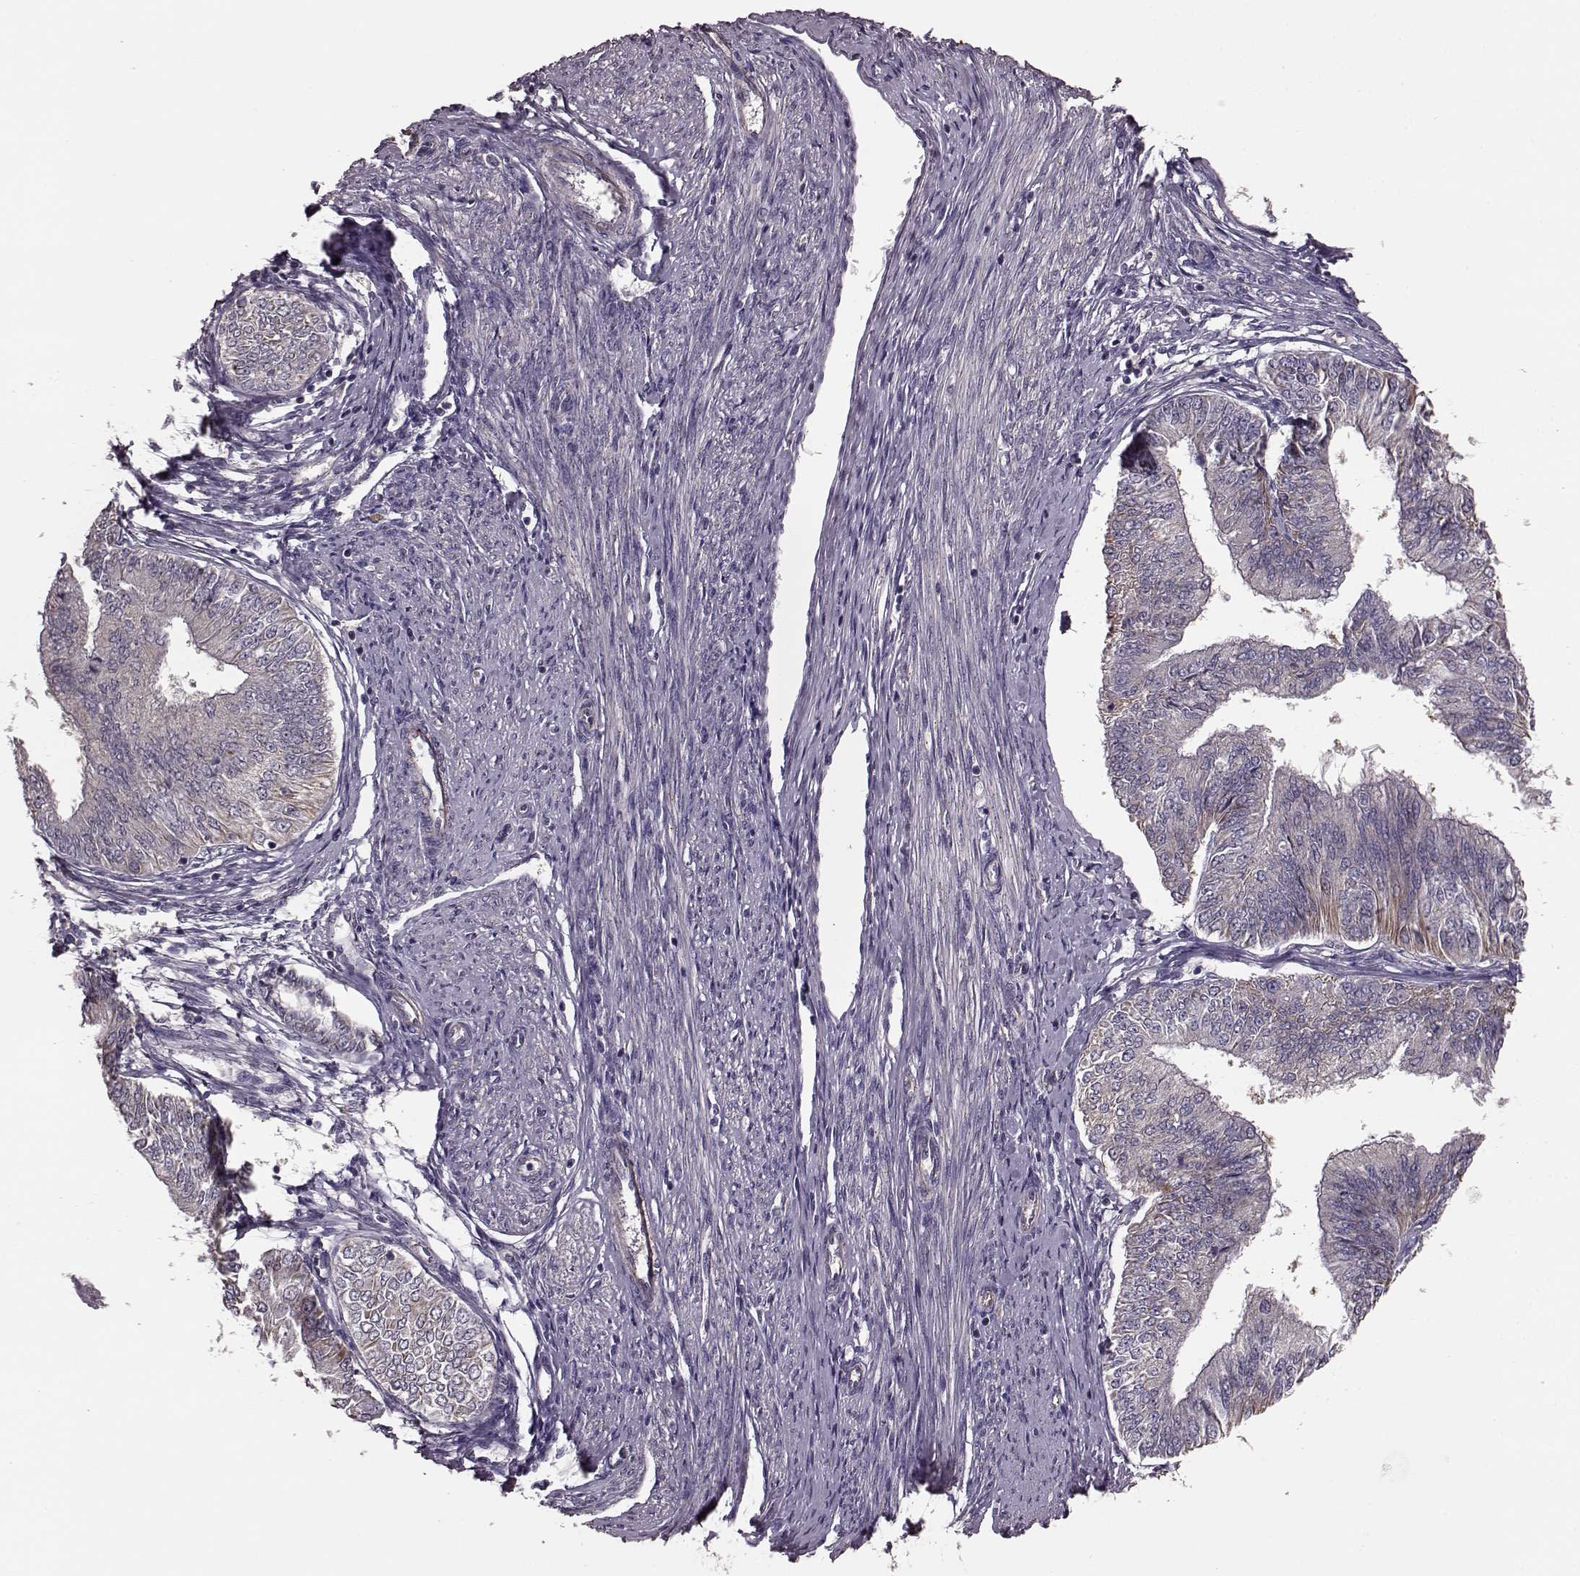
{"staining": {"intensity": "negative", "quantity": "none", "location": "none"}, "tissue": "endometrial cancer", "cell_type": "Tumor cells", "image_type": "cancer", "snomed": [{"axis": "morphology", "description": "Adenocarcinoma, NOS"}, {"axis": "topography", "description": "Endometrium"}], "caption": "IHC photomicrograph of neoplastic tissue: human endometrial cancer (adenocarcinoma) stained with DAB (3,3'-diaminobenzidine) reveals no significant protein expression in tumor cells. (DAB immunohistochemistry (IHC) visualized using brightfield microscopy, high magnification).", "gene": "NTF3", "patient": {"sex": "female", "age": 58}}